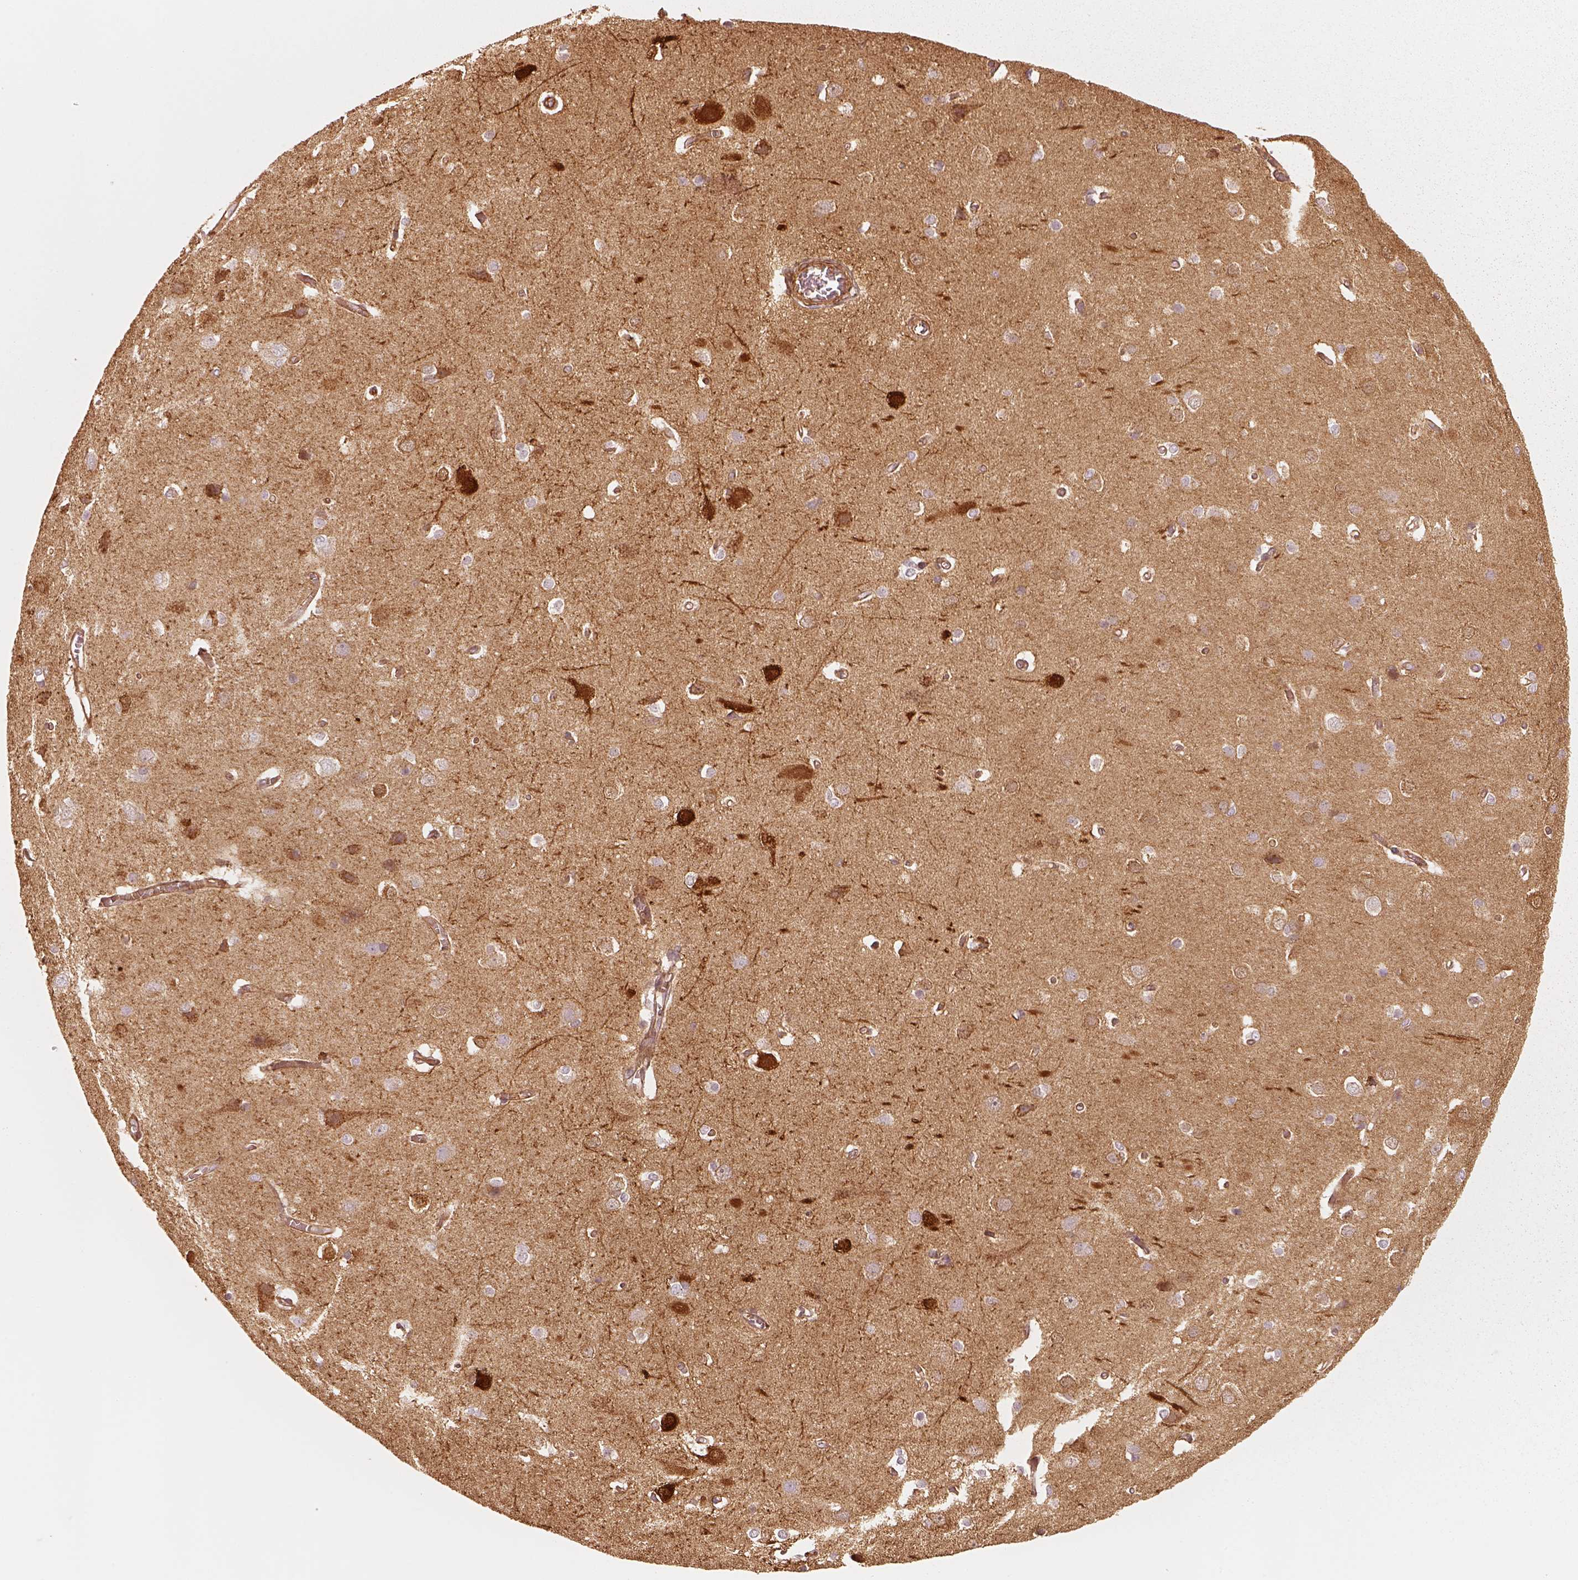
{"staining": {"intensity": "moderate", "quantity": ">75%", "location": "cytoplasmic/membranous"}, "tissue": "cerebral cortex", "cell_type": "Endothelial cells", "image_type": "normal", "snomed": [{"axis": "morphology", "description": "Normal tissue, NOS"}, {"axis": "topography", "description": "Cerebral cortex"}], "caption": "Immunohistochemical staining of normal human cerebral cortex reveals >75% levels of moderate cytoplasmic/membranous protein expression in about >75% of endothelial cells.", "gene": "CRYM", "patient": {"sex": "male", "age": 37}}